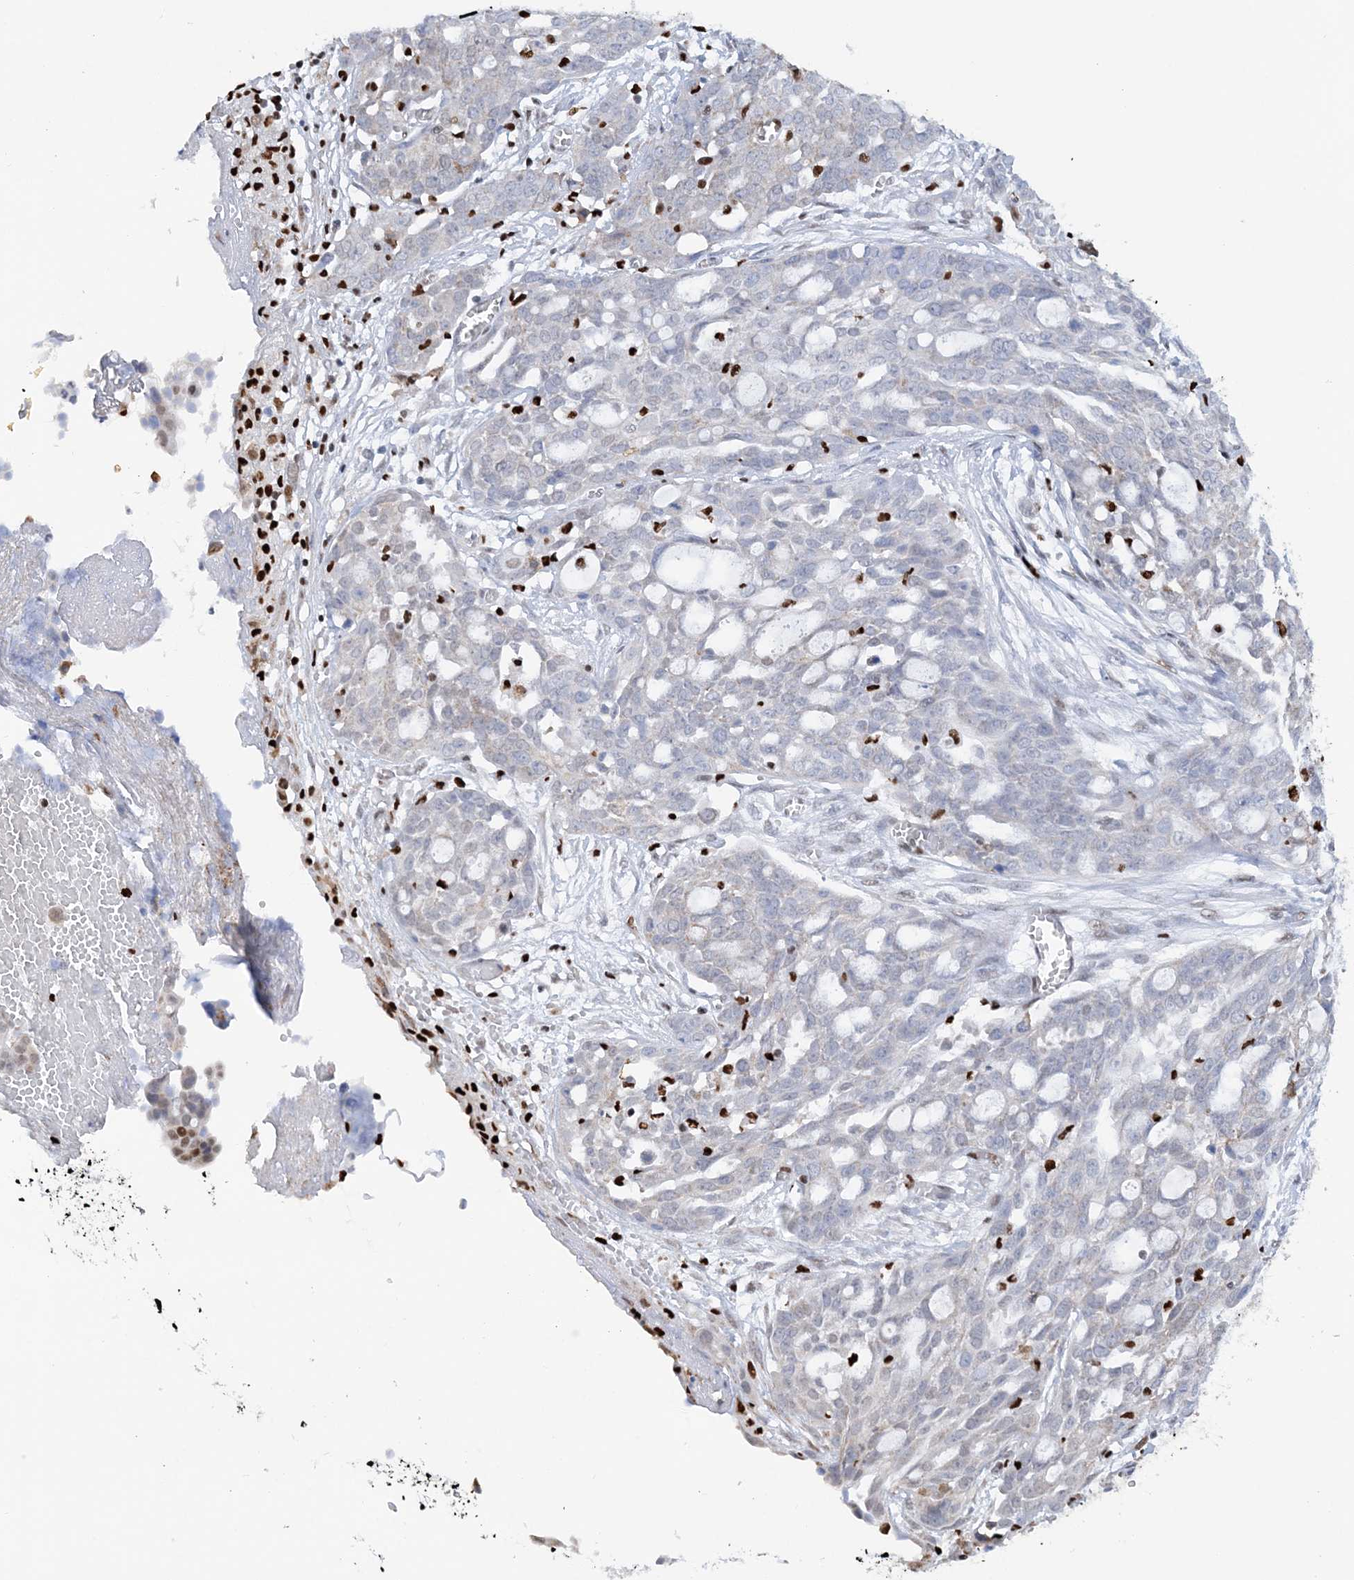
{"staining": {"intensity": "negative", "quantity": "none", "location": "none"}, "tissue": "ovarian cancer", "cell_type": "Tumor cells", "image_type": "cancer", "snomed": [{"axis": "morphology", "description": "Cystadenocarcinoma, serous, NOS"}, {"axis": "topography", "description": "Soft tissue"}, {"axis": "topography", "description": "Ovary"}], "caption": "Tumor cells are negative for brown protein staining in serous cystadenocarcinoma (ovarian).", "gene": "NIT2", "patient": {"sex": "female", "age": 57}}